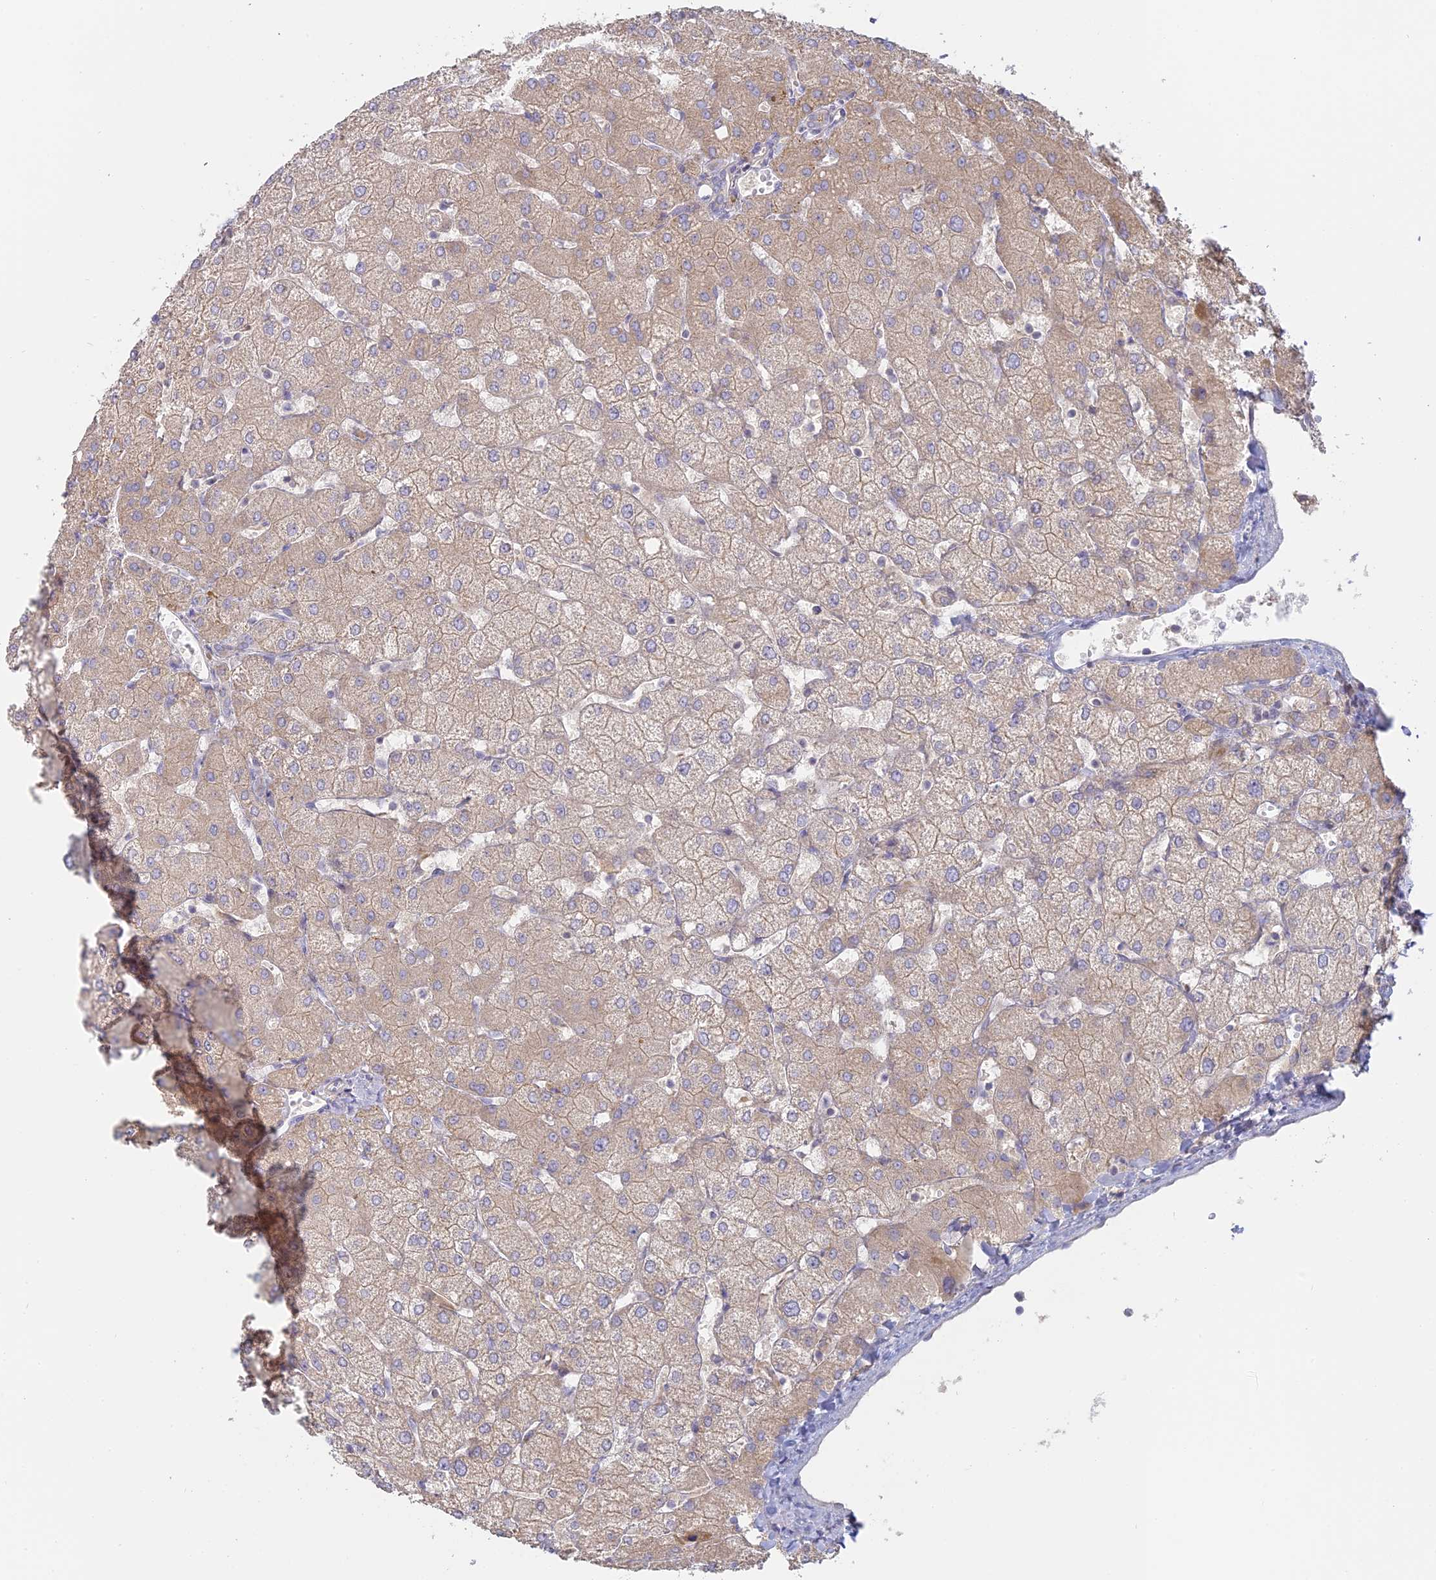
{"staining": {"intensity": "negative", "quantity": "none", "location": "none"}, "tissue": "liver", "cell_type": "Cholangiocytes", "image_type": "normal", "snomed": [{"axis": "morphology", "description": "Normal tissue, NOS"}, {"axis": "topography", "description": "Liver"}], "caption": "Cholangiocytes are negative for protein expression in normal human liver. The staining is performed using DAB brown chromogen with nuclei counter-stained in using hematoxylin.", "gene": "SFT2D2", "patient": {"sex": "female", "age": 54}}